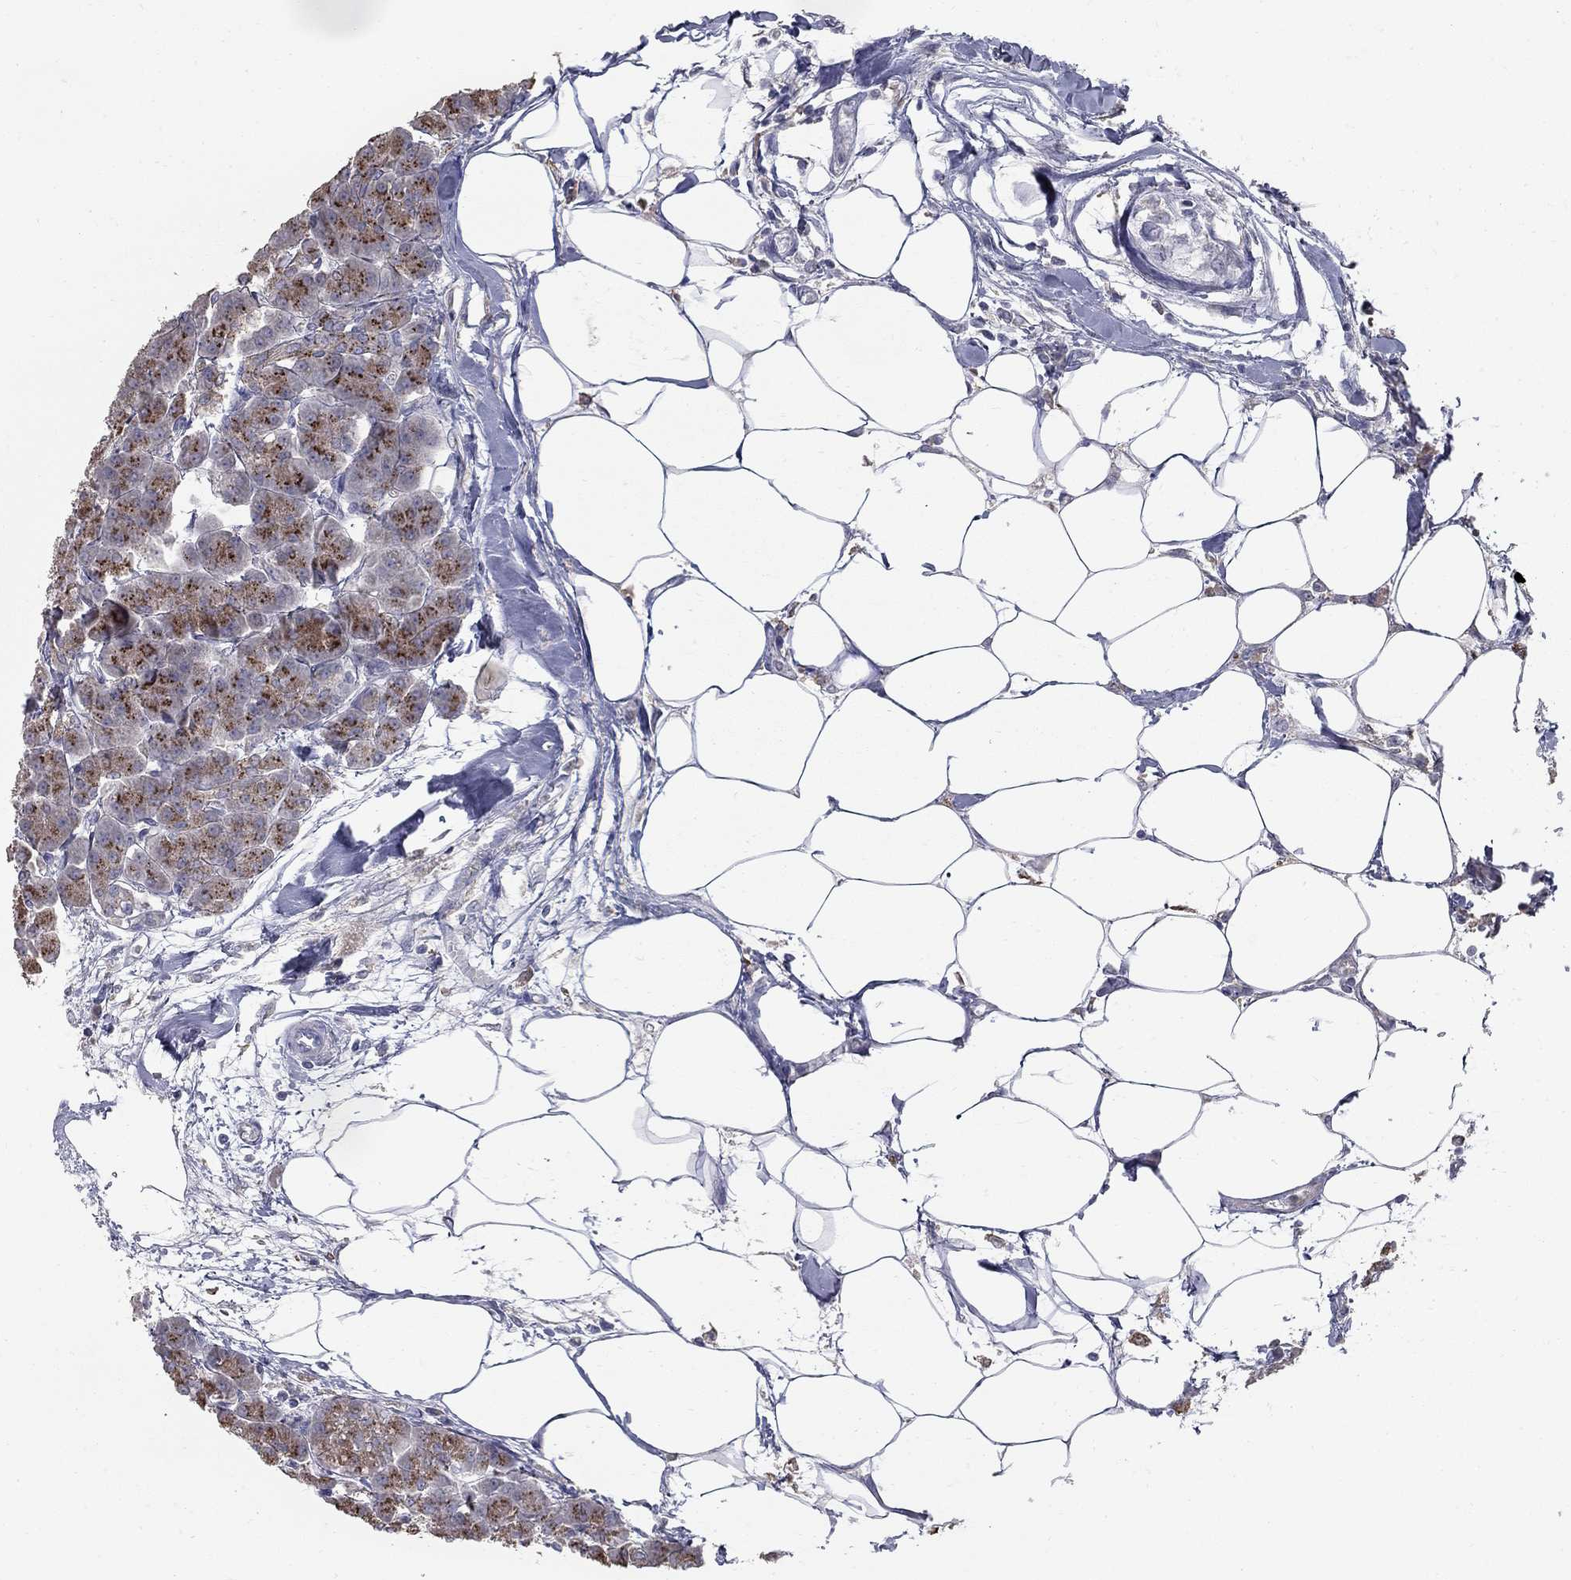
{"staining": {"intensity": "strong", "quantity": "25%-75%", "location": "cytoplasmic/membranous"}, "tissue": "pancreas", "cell_type": "Exocrine glandular cells", "image_type": "normal", "snomed": [{"axis": "morphology", "description": "Normal tissue, NOS"}, {"axis": "topography", "description": "Adipose tissue"}, {"axis": "topography", "description": "Pancreas"}, {"axis": "topography", "description": "Peripheral nerve tissue"}], "caption": "Approximately 25%-75% of exocrine glandular cells in unremarkable pancreas exhibit strong cytoplasmic/membranous protein expression as visualized by brown immunohistochemical staining.", "gene": "KIAA0319L", "patient": {"sex": "female", "age": 58}}